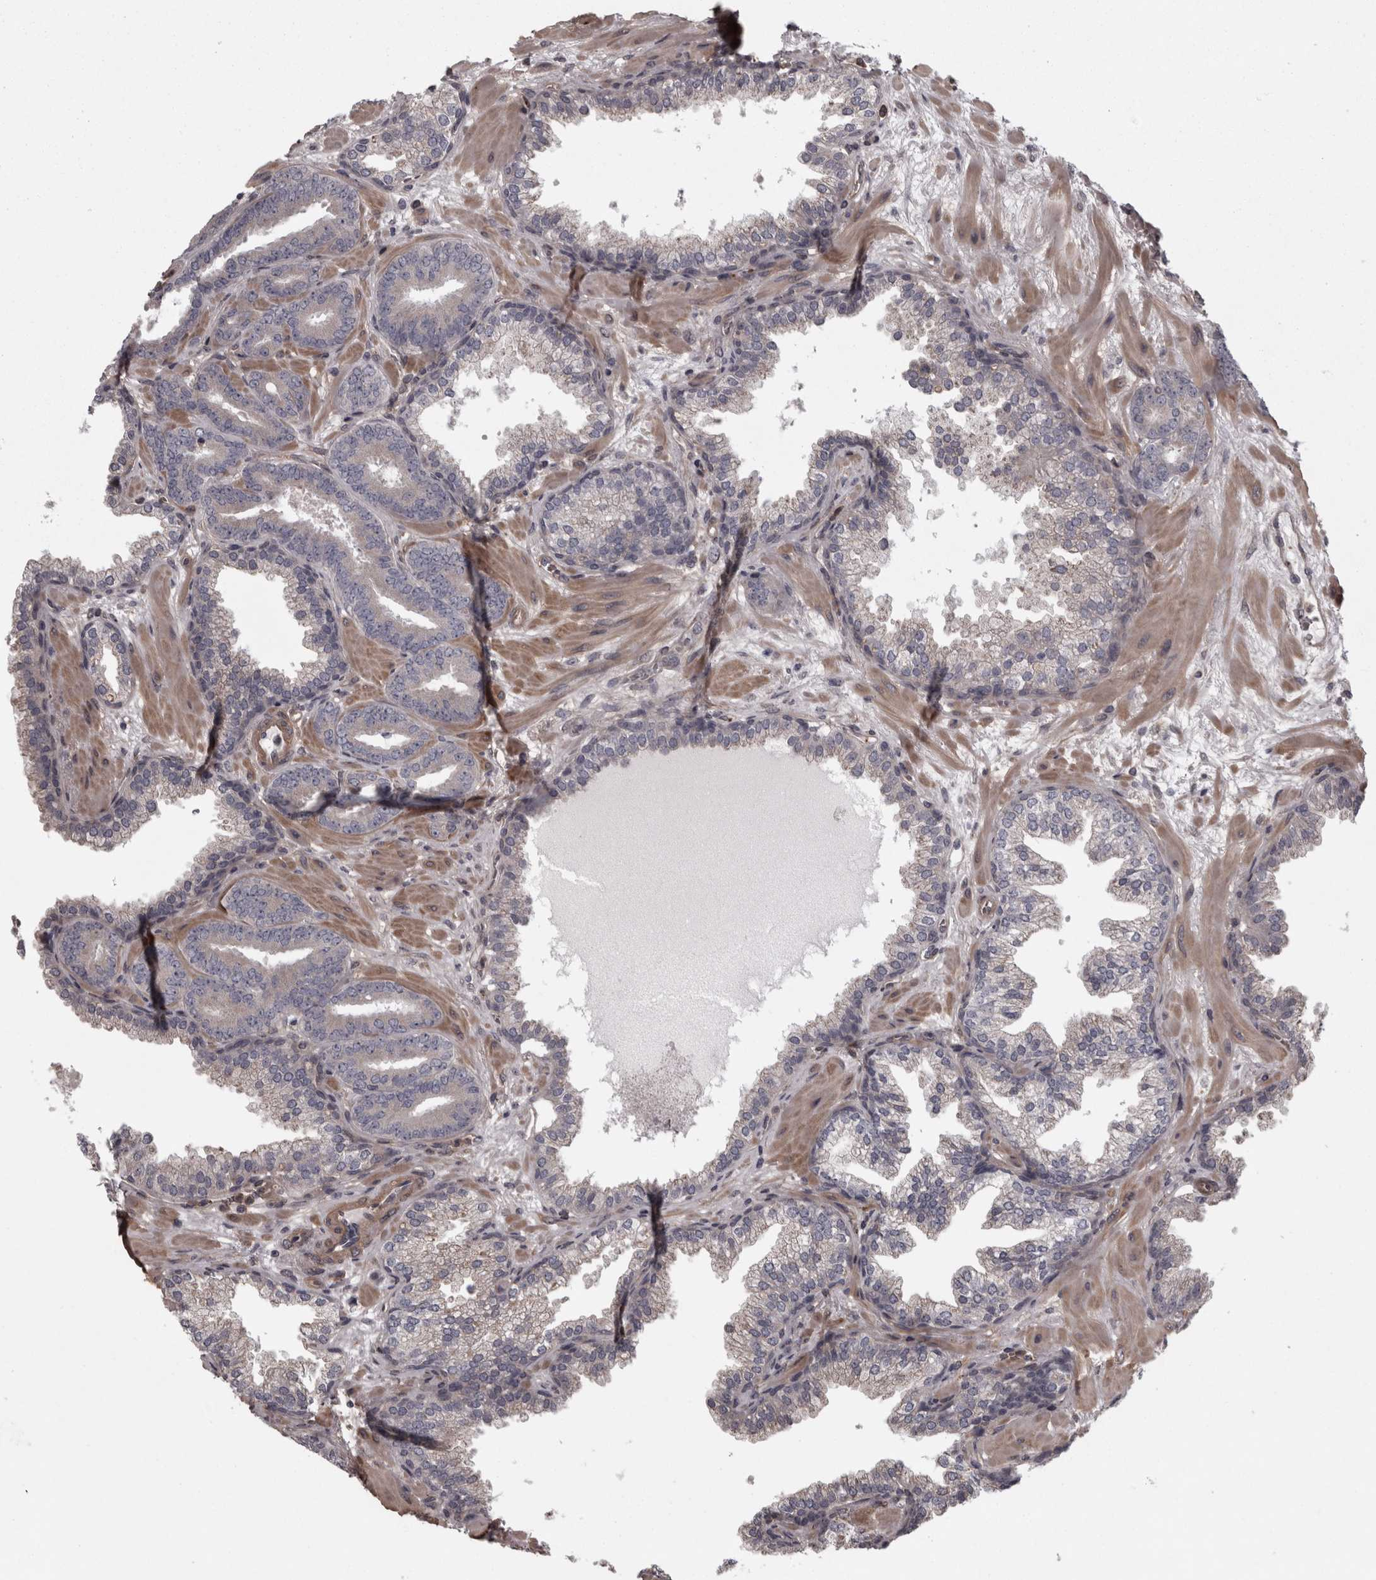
{"staining": {"intensity": "weak", "quantity": ">75%", "location": "cytoplasmic/membranous"}, "tissue": "prostate cancer", "cell_type": "Tumor cells", "image_type": "cancer", "snomed": [{"axis": "morphology", "description": "Adenocarcinoma, Low grade"}, {"axis": "topography", "description": "Prostate"}], "caption": "There is low levels of weak cytoplasmic/membranous expression in tumor cells of prostate cancer, as demonstrated by immunohistochemical staining (brown color).", "gene": "RSU1", "patient": {"sex": "male", "age": 62}}